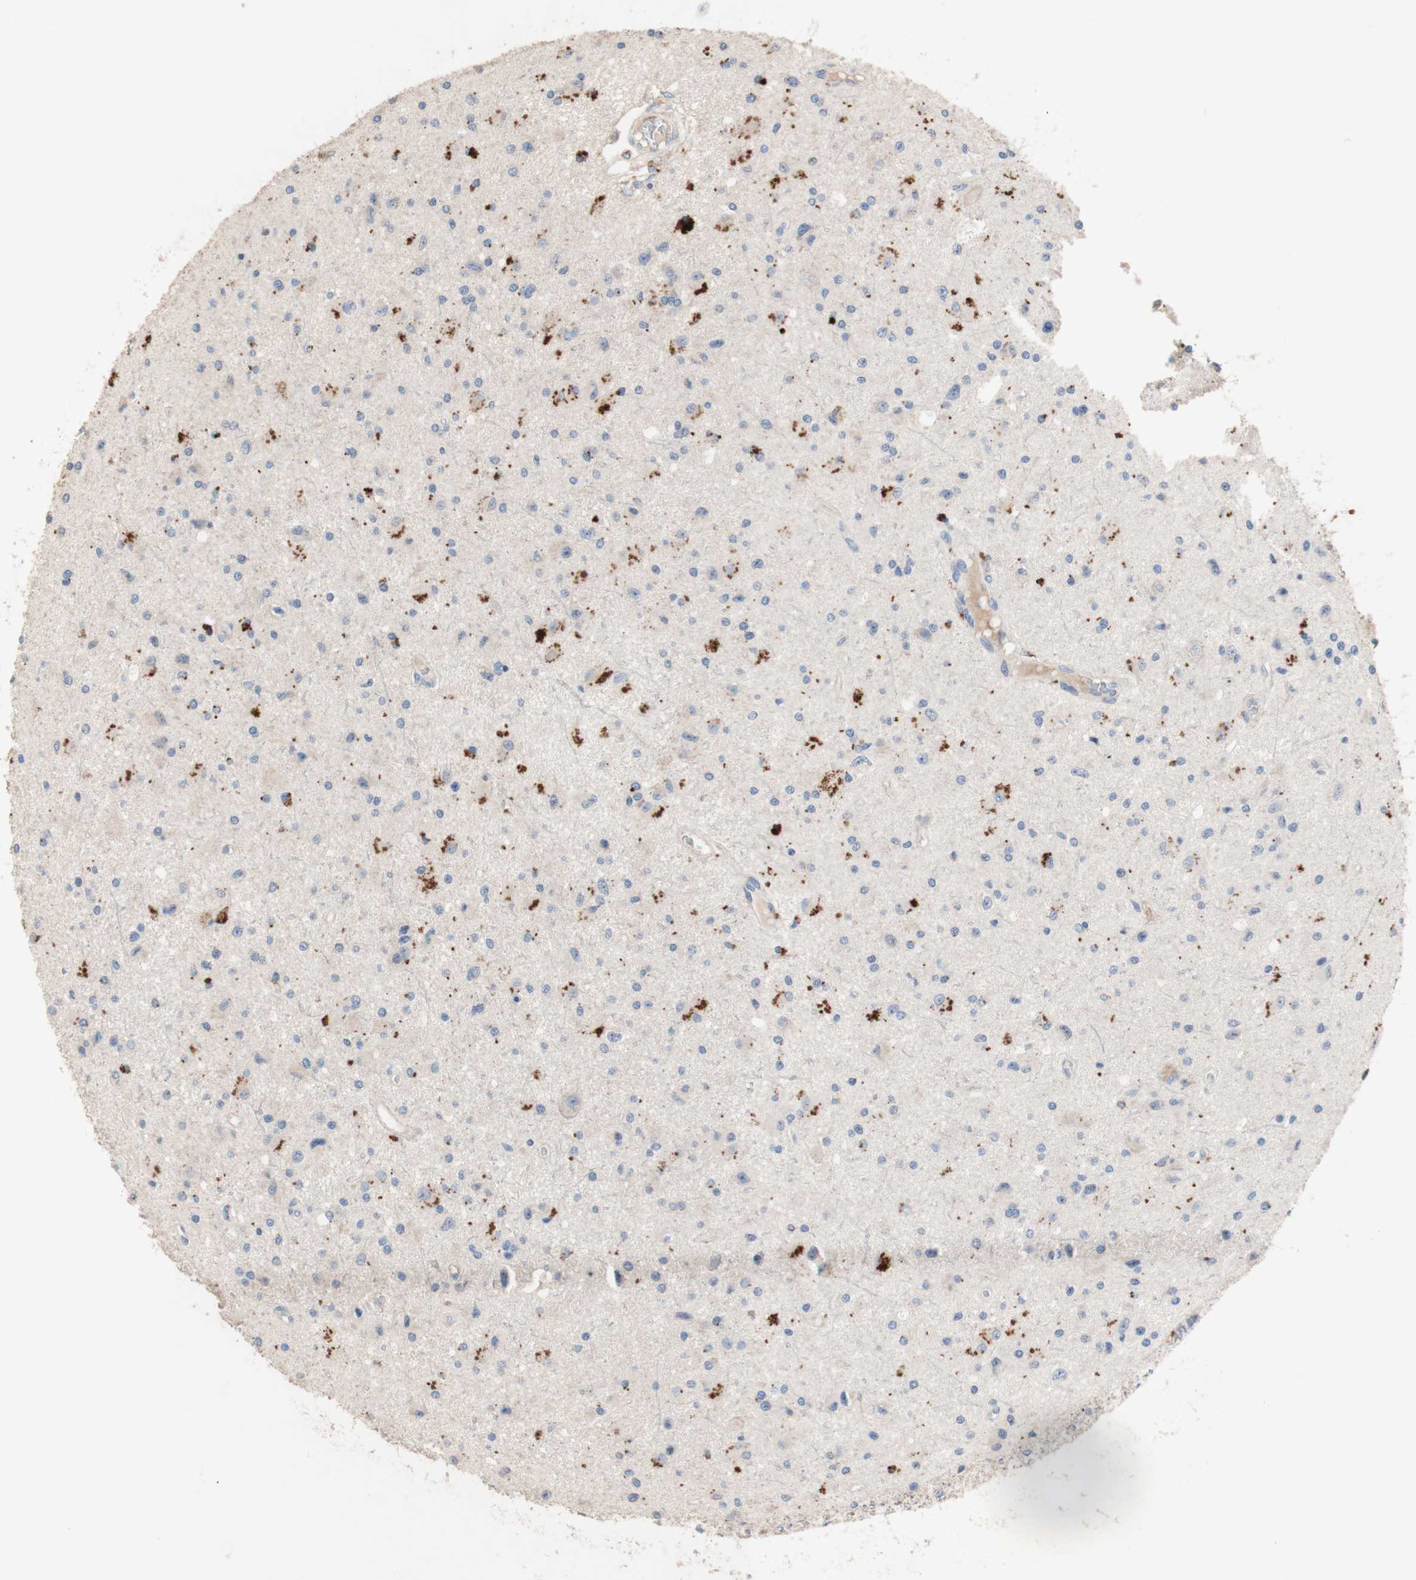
{"staining": {"intensity": "negative", "quantity": "none", "location": "none"}, "tissue": "glioma", "cell_type": "Tumor cells", "image_type": "cancer", "snomed": [{"axis": "morphology", "description": "Glioma, malignant, Low grade"}, {"axis": "topography", "description": "Brain"}], "caption": "There is no significant expression in tumor cells of glioma.", "gene": "CDON", "patient": {"sex": "male", "age": 58}}